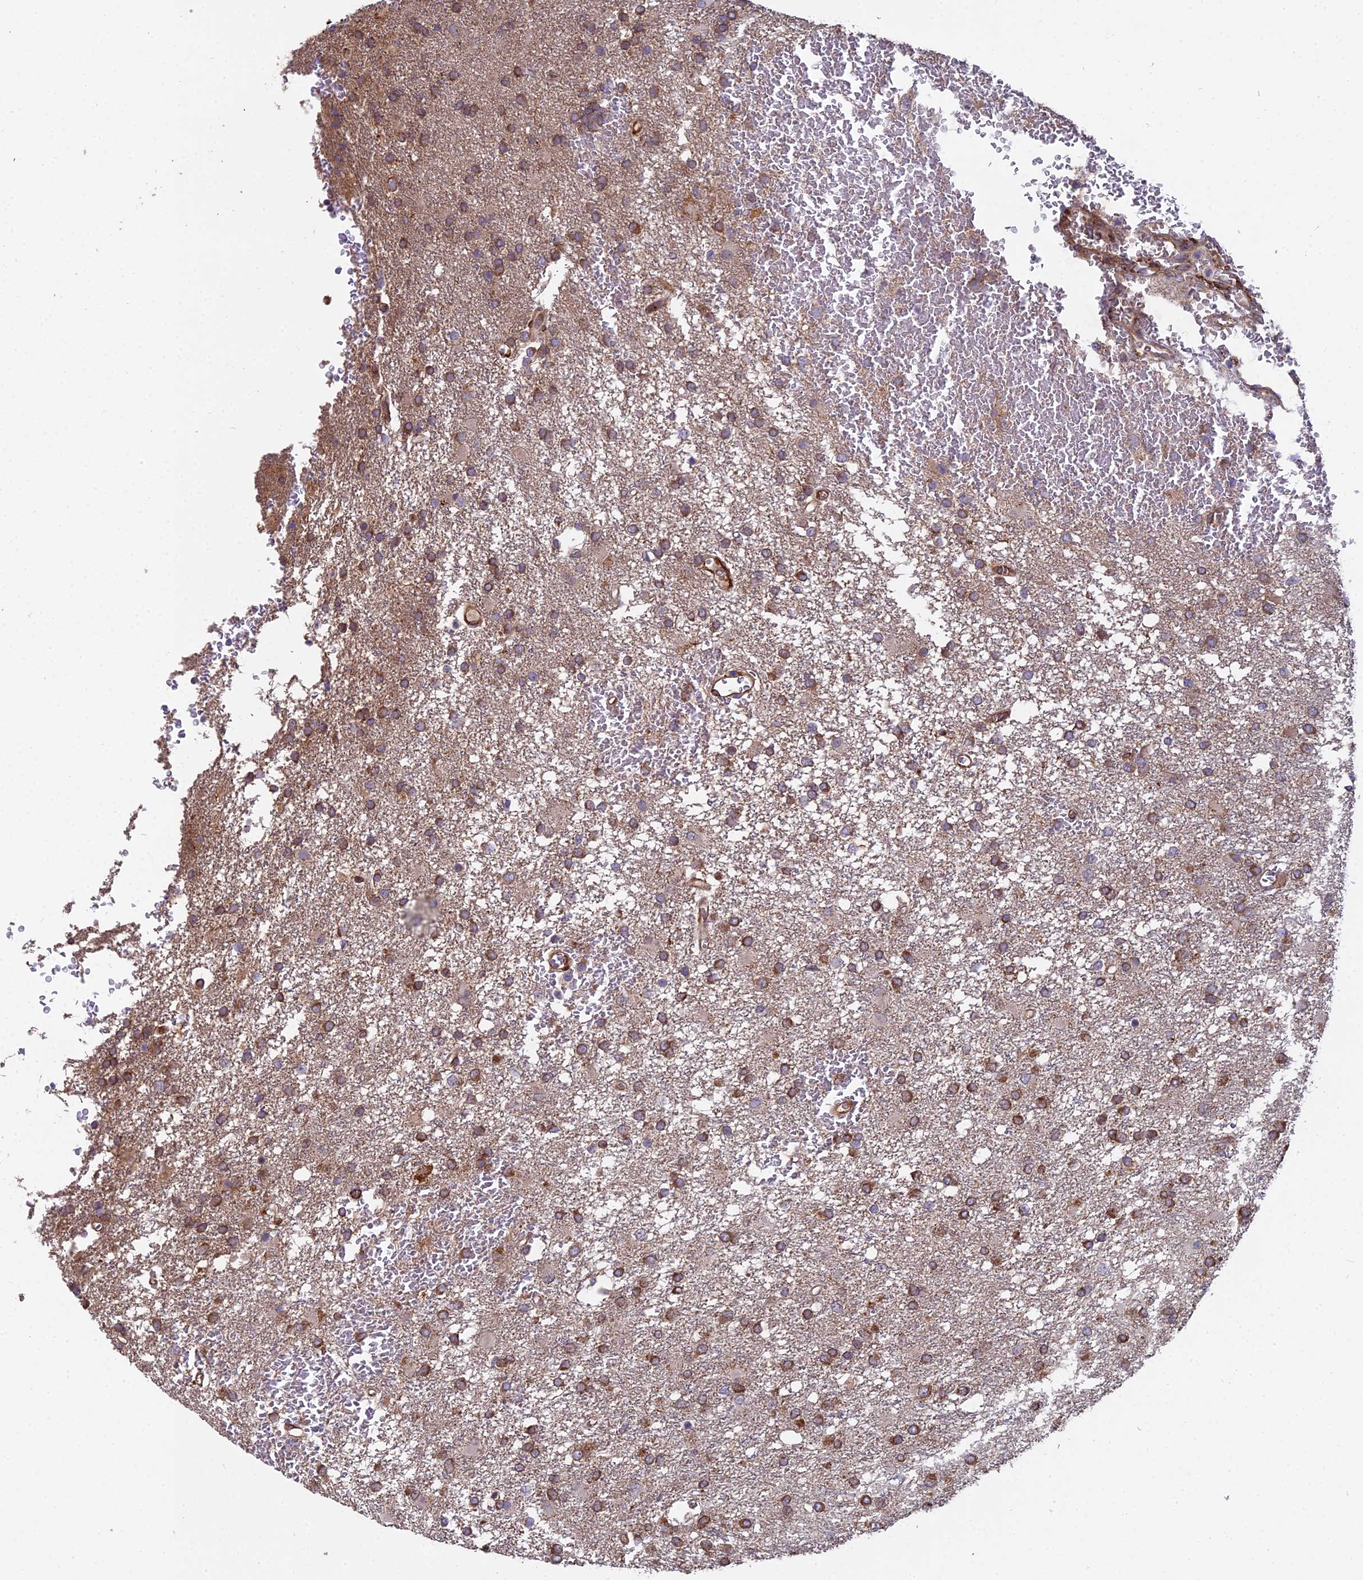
{"staining": {"intensity": "strong", "quantity": ">75%", "location": "cytoplasmic/membranous"}, "tissue": "glioma", "cell_type": "Tumor cells", "image_type": "cancer", "snomed": [{"axis": "morphology", "description": "Glioma, malignant, High grade"}, {"axis": "topography", "description": "Brain"}], "caption": "Brown immunohistochemical staining in human malignant glioma (high-grade) demonstrates strong cytoplasmic/membranous positivity in approximately >75% of tumor cells. The staining was performed using DAB, with brown indicating positive protein expression. Nuclei are stained blue with hematoxylin.", "gene": "NDUFAF7", "patient": {"sex": "female", "age": 74}}